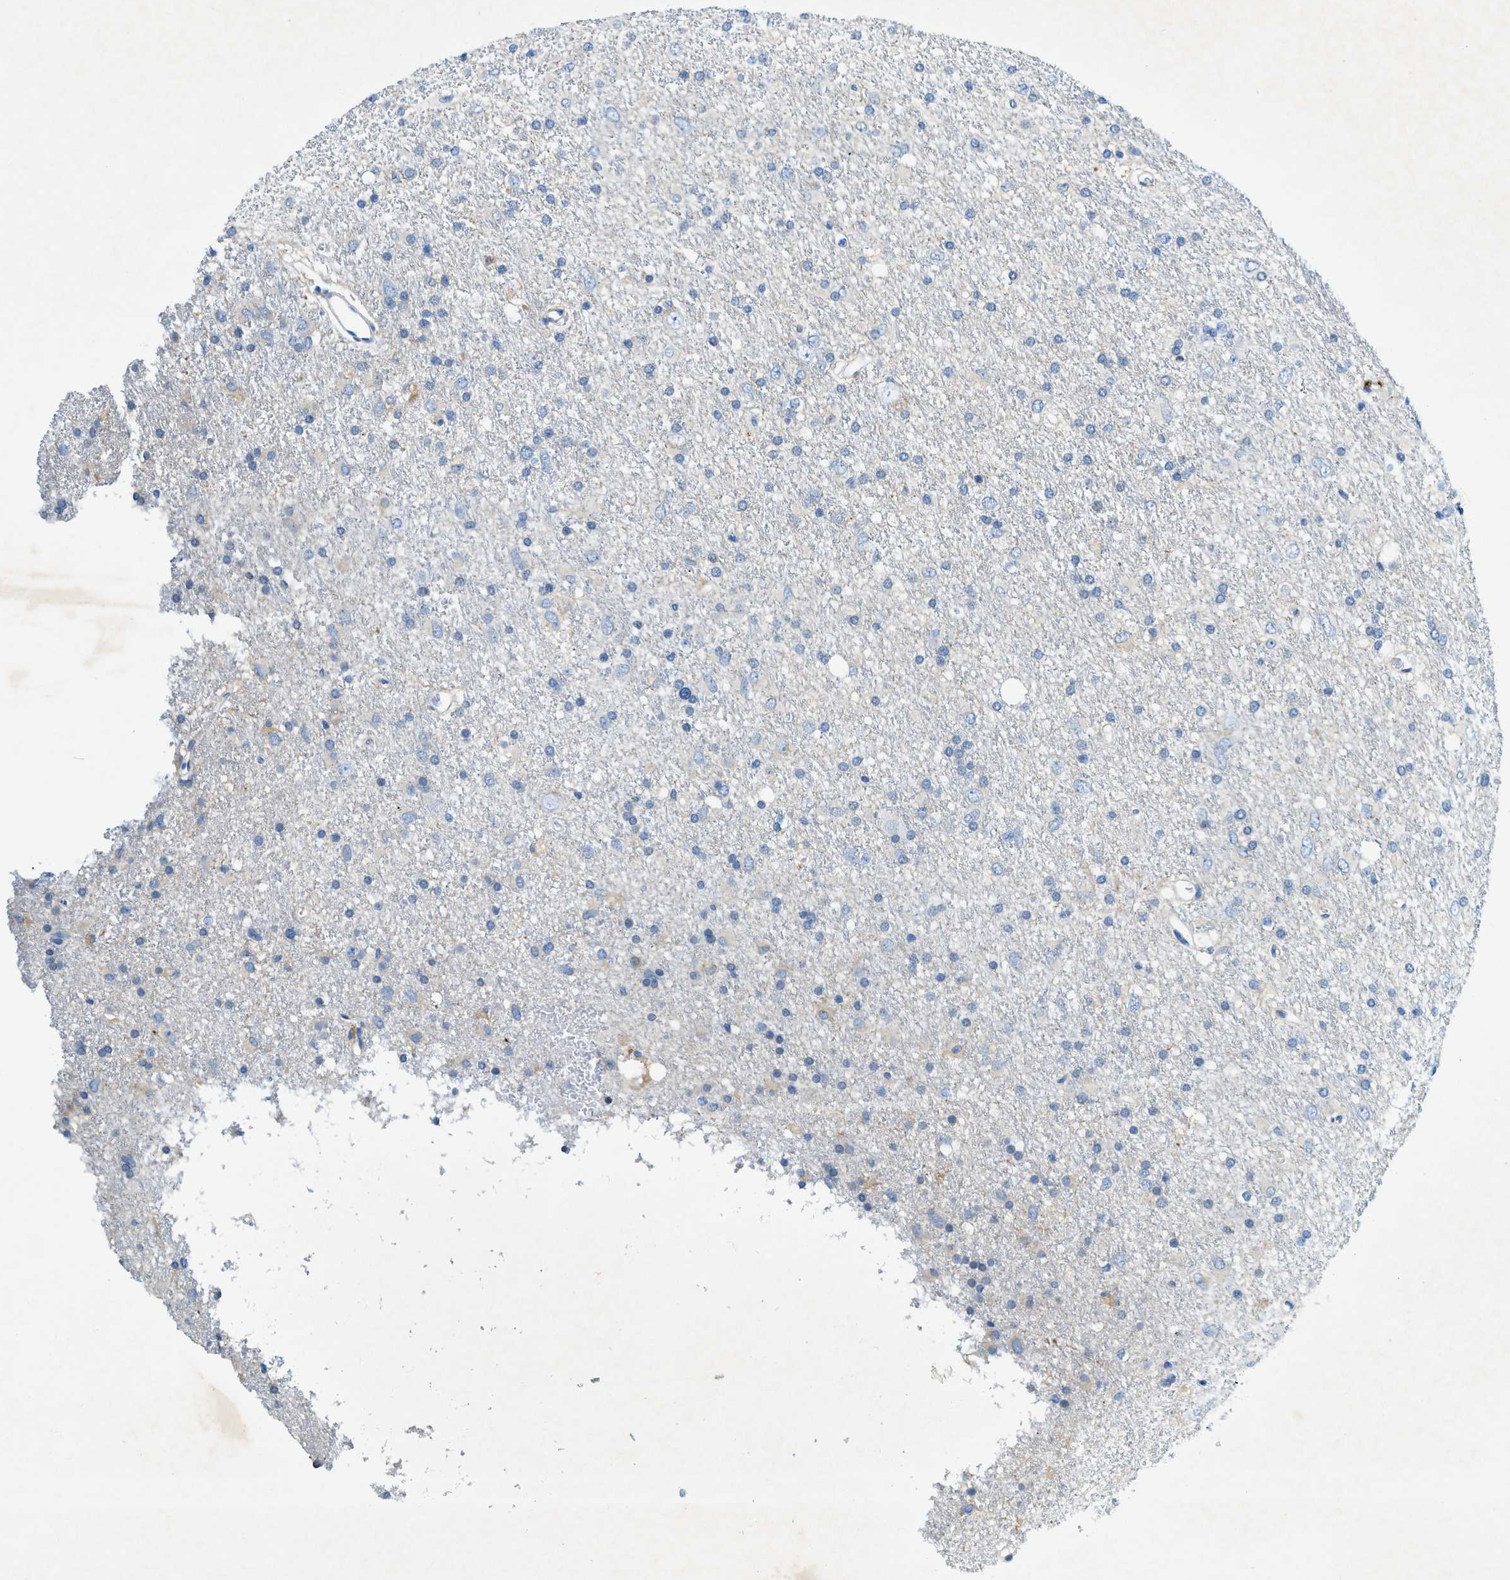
{"staining": {"intensity": "negative", "quantity": "none", "location": "none"}, "tissue": "glioma", "cell_type": "Tumor cells", "image_type": "cancer", "snomed": [{"axis": "morphology", "description": "Glioma, malignant, Low grade"}, {"axis": "topography", "description": "Brain"}], "caption": "This is an immunohistochemistry photomicrograph of human low-grade glioma (malignant). There is no staining in tumor cells.", "gene": "ZDHHC13", "patient": {"sex": "male", "age": 77}}